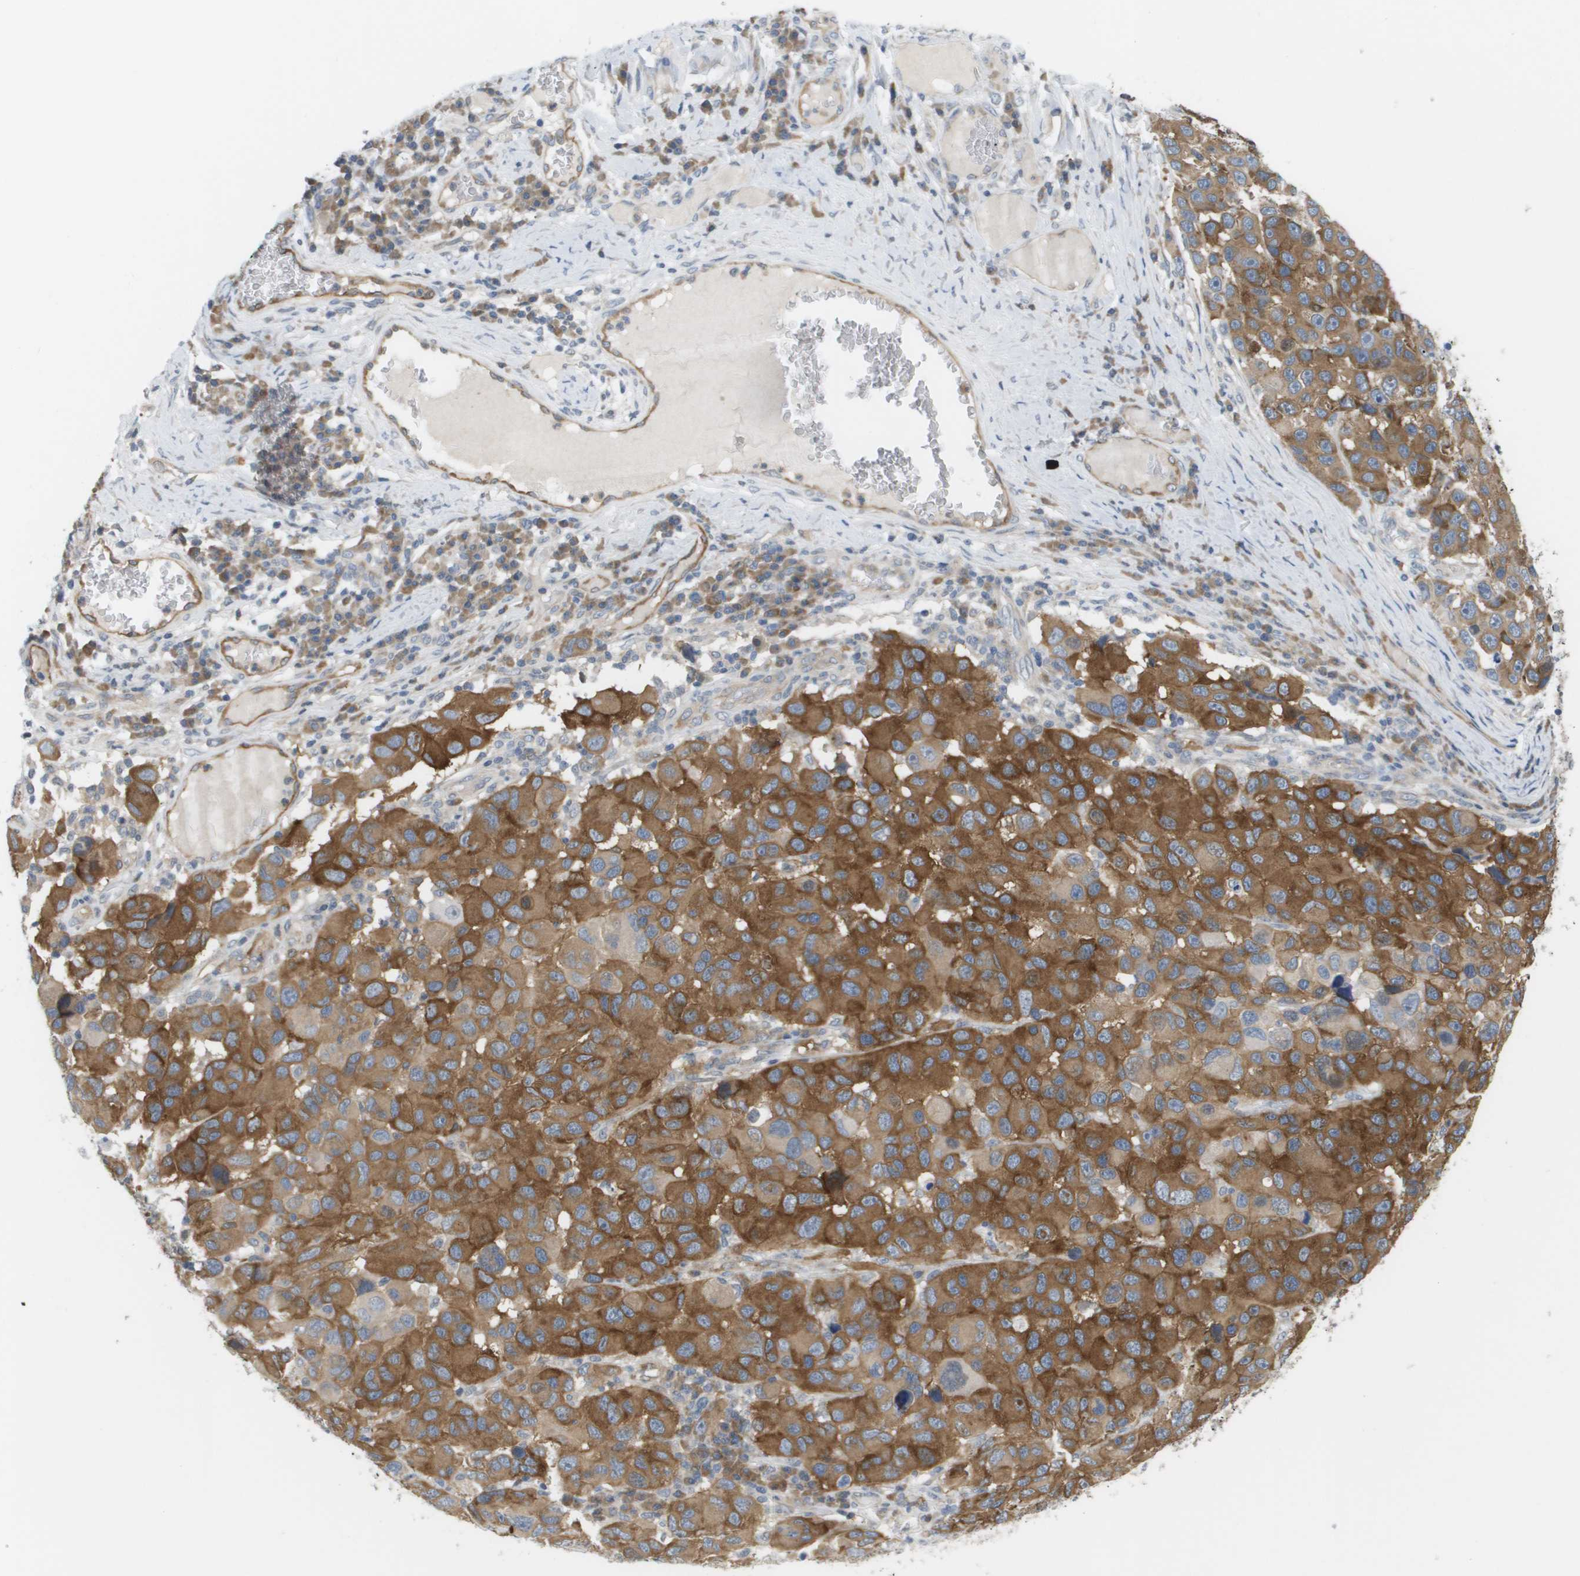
{"staining": {"intensity": "moderate", "quantity": "25%-75%", "location": "cytoplasmic/membranous"}, "tissue": "melanoma", "cell_type": "Tumor cells", "image_type": "cancer", "snomed": [{"axis": "morphology", "description": "Malignant melanoma, NOS"}, {"axis": "topography", "description": "Skin"}], "caption": "This is an image of immunohistochemistry (IHC) staining of melanoma, which shows moderate expression in the cytoplasmic/membranous of tumor cells.", "gene": "MARCHF8", "patient": {"sex": "male", "age": 53}}